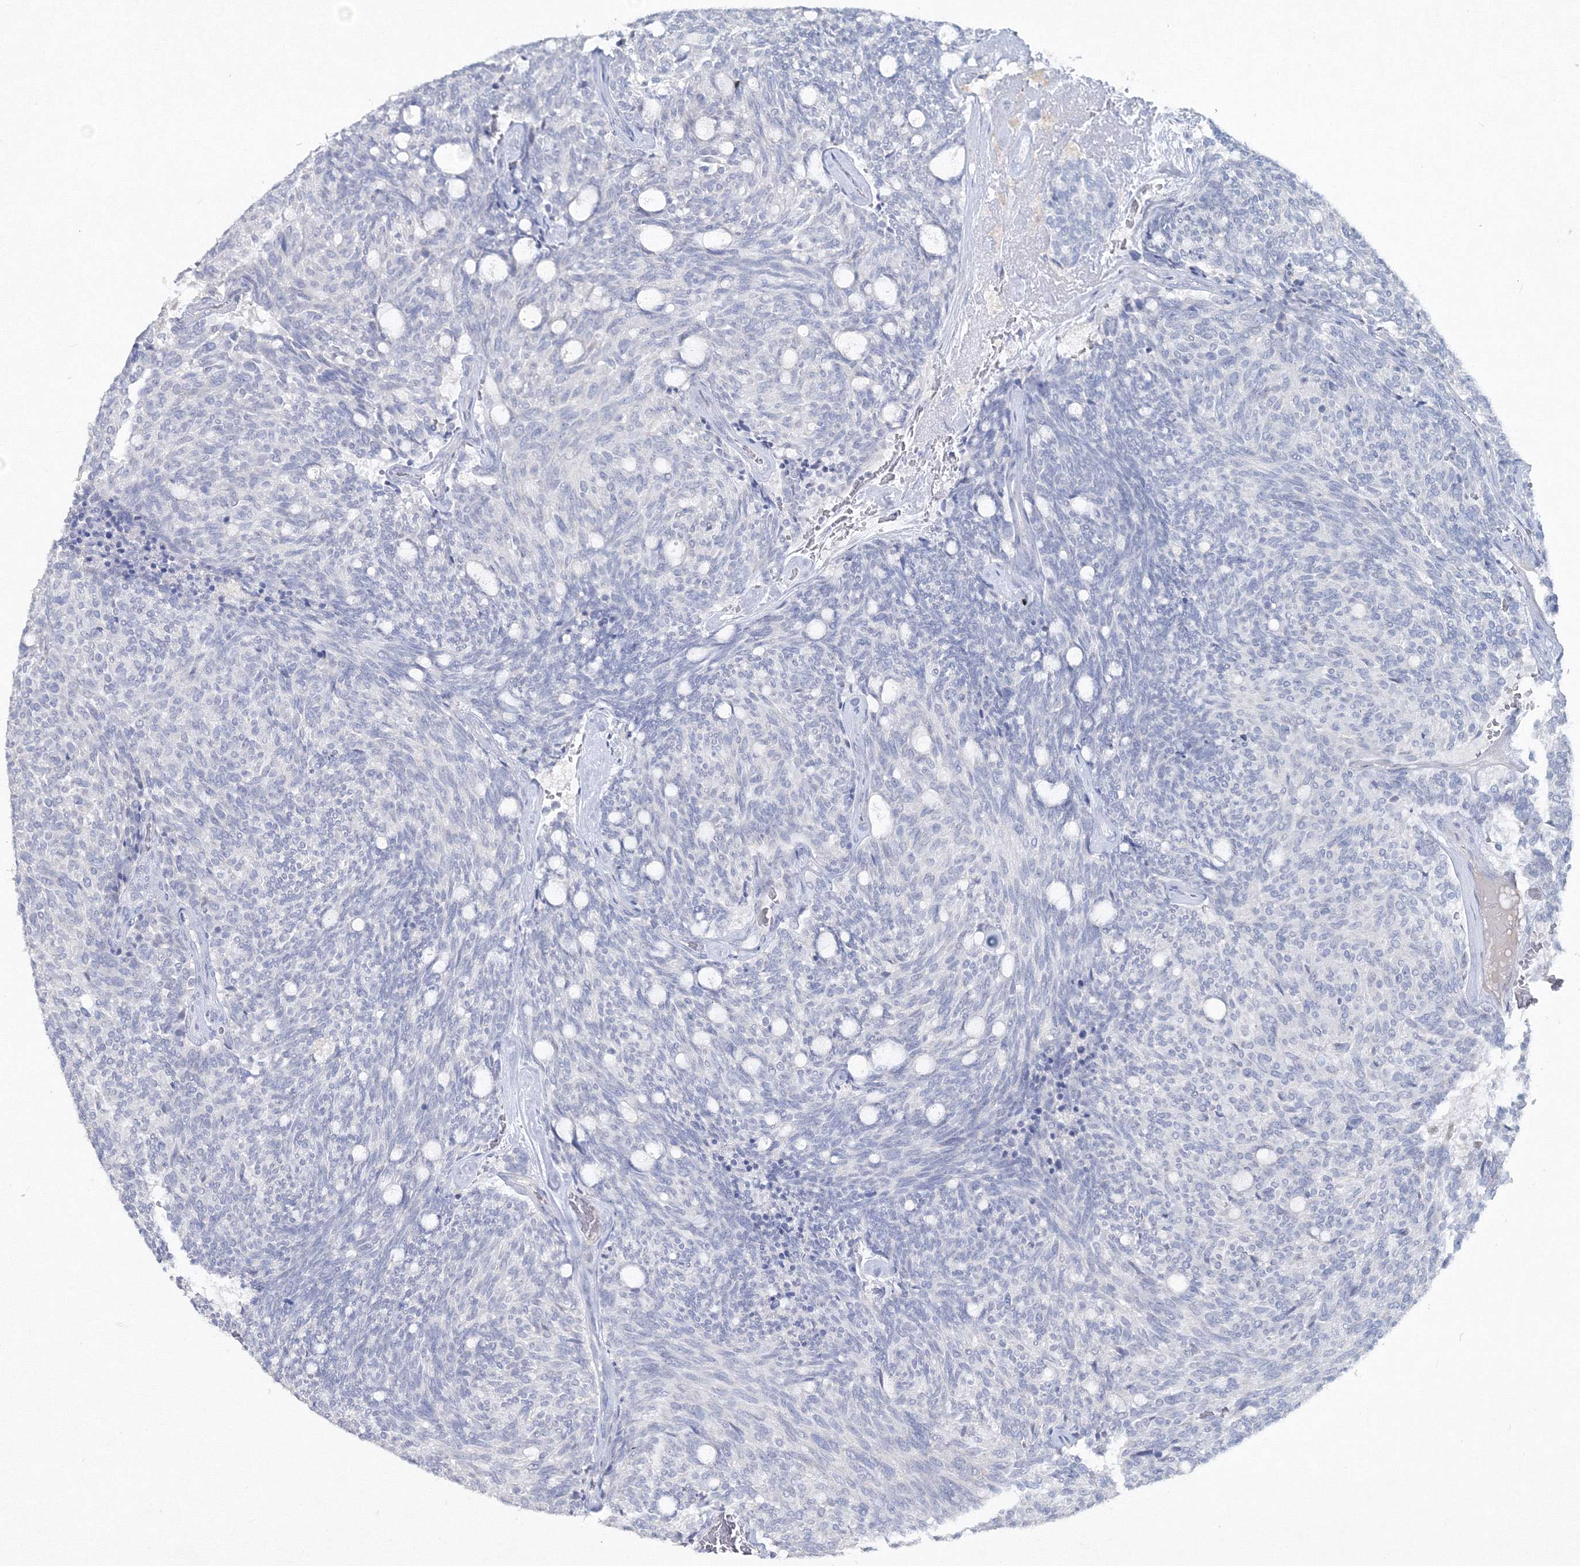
{"staining": {"intensity": "negative", "quantity": "none", "location": "none"}, "tissue": "carcinoid", "cell_type": "Tumor cells", "image_type": "cancer", "snomed": [{"axis": "morphology", "description": "Carcinoid, malignant, NOS"}, {"axis": "topography", "description": "Pancreas"}], "caption": "There is no significant expression in tumor cells of carcinoid. (DAB (3,3'-diaminobenzidine) IHC, high magnification).", "gene": "GCKR", "patient": {"sex": "female", "age": 54}}